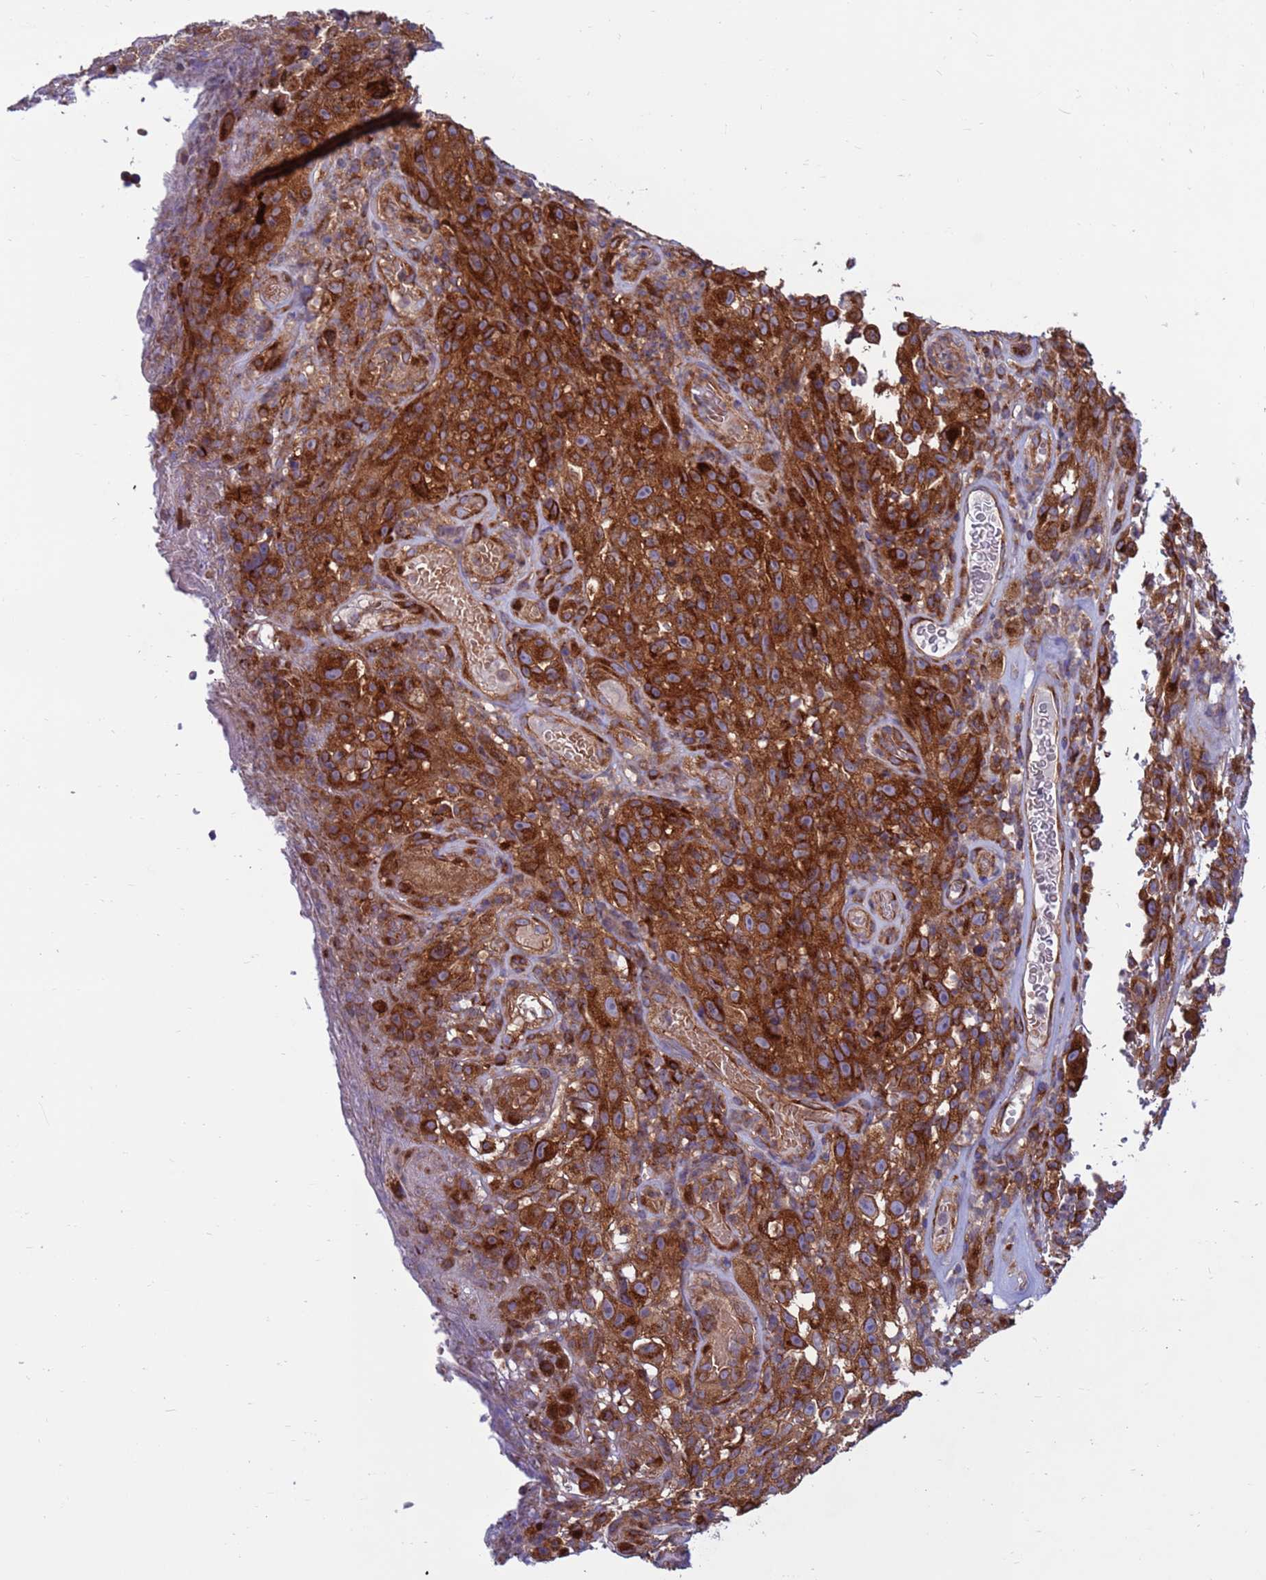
{"staining": {"intensity": "strong", "quantity": ">75%", "location": "cytoplasmic/membranous"}, "tissue": "melanoma", "cell_type": "Tumor cells", "image_type": "cancer", "snomed": [{"axis": "morphology", "description": "Malignant melanoma, NOS"}, {"axis": "topography", "description": "Skin"}], "caption": "Protein expression analysis of human melanoma reveals strong cytoplasmic/membranous expression in about >75% of tumor cells. (DAB IHC, brown staining for protein, blue staining for nuclei).", "gene": "ZC3HAV1", "patient": {"sex": "female", "age": 82}}